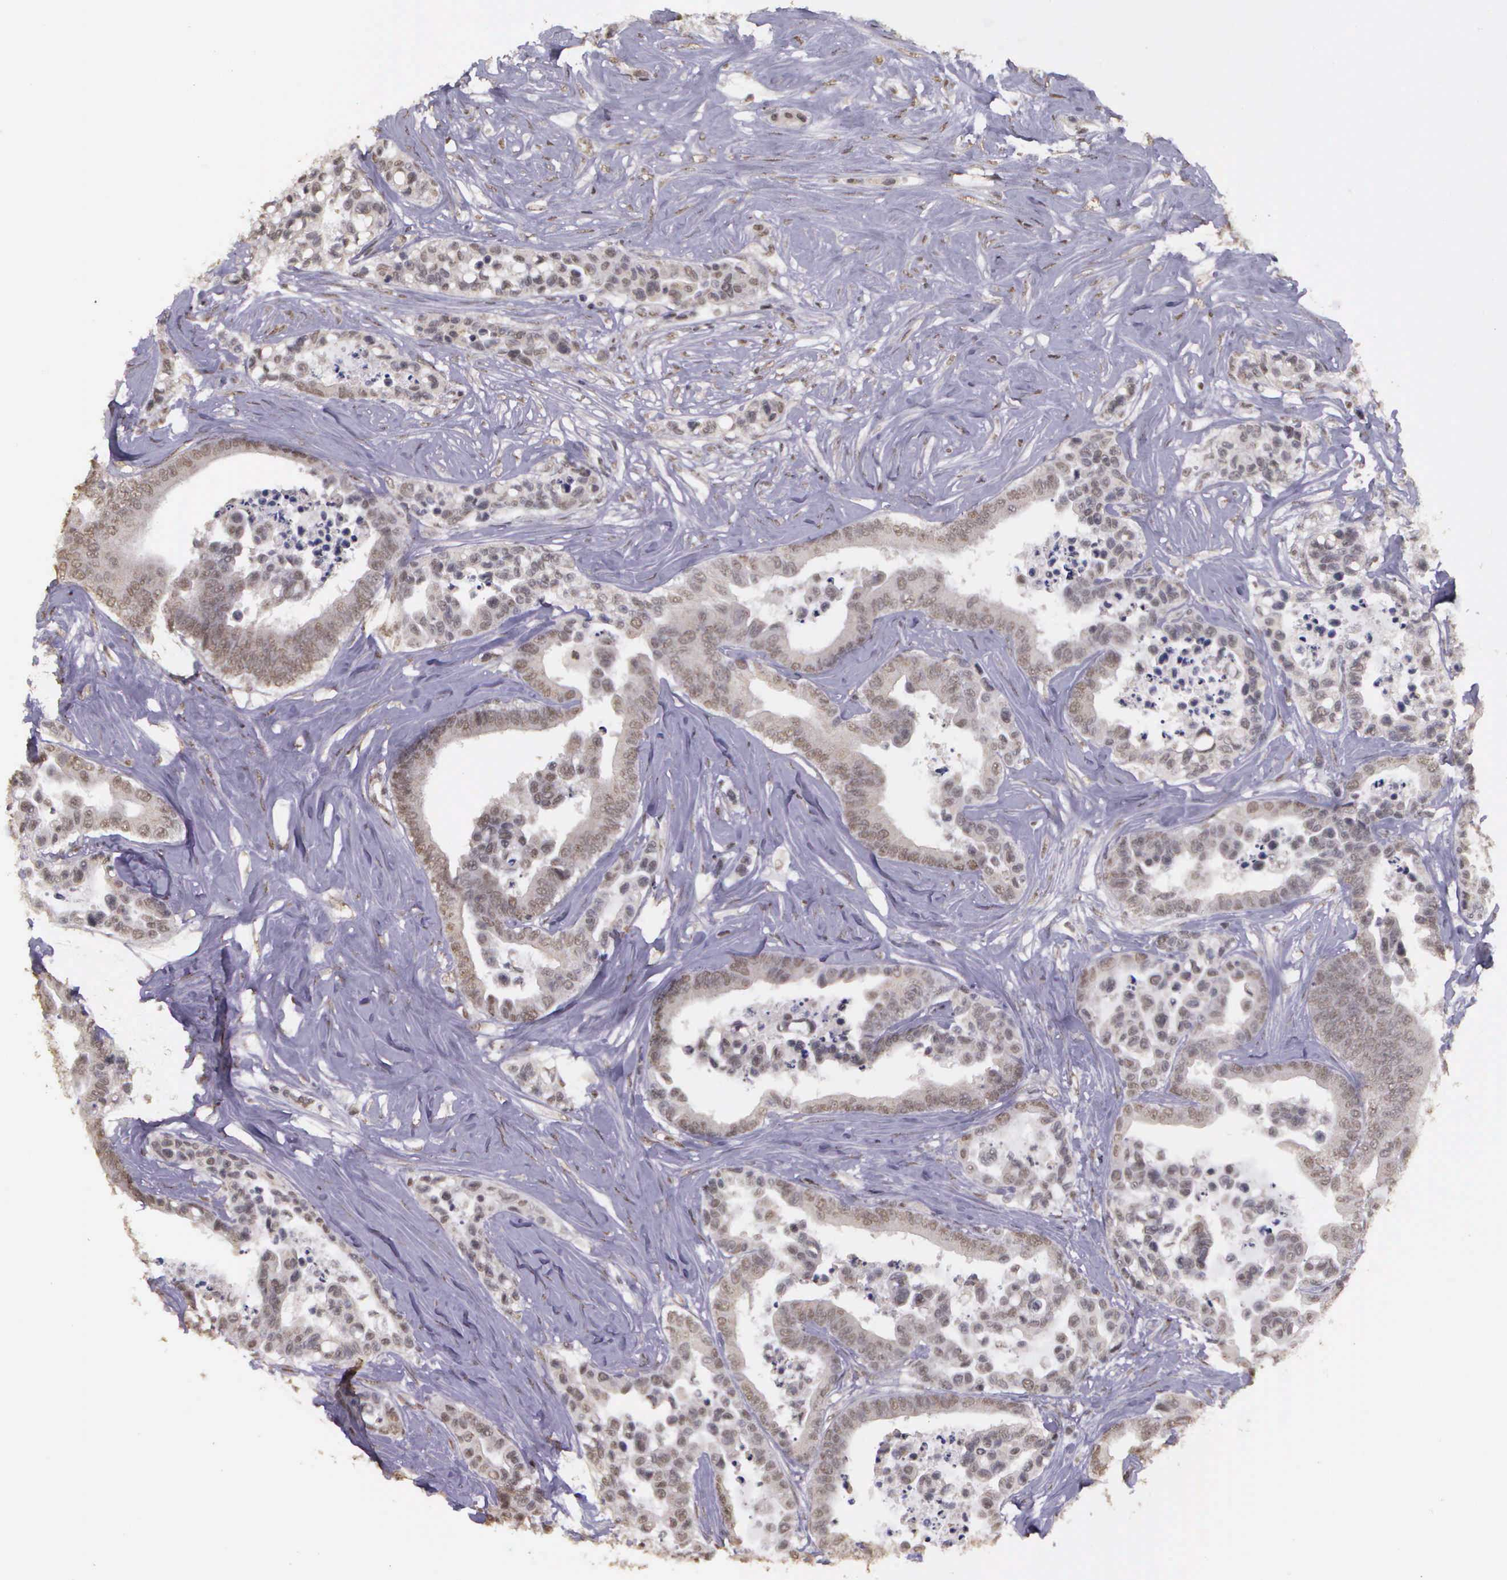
{"staining": {"intensity": "weak", "quantity": ">75%", "location": "nuclear"}, "tissue": "colorectal cancer", "cell_type": "Tumor cells", "image_type": "cancer", "snomed": [{"axis": "morphology", "description": "Adenocarcinoma, NOS"}, {"axis": "topography", "description": "Colon"}], "caption": "Colorectal cancer (adenocarcinoma) was stained to show a protein in brown. There is low levels of weak nuclear positivity in about >75% of tumor cells. (DAB (3,3'-diaminobenzidine) IHC, brown staining for protein, blue staining for nuclei).", "gene": "ARMCX5", "patient": {"sex": "male", "age": 82}}